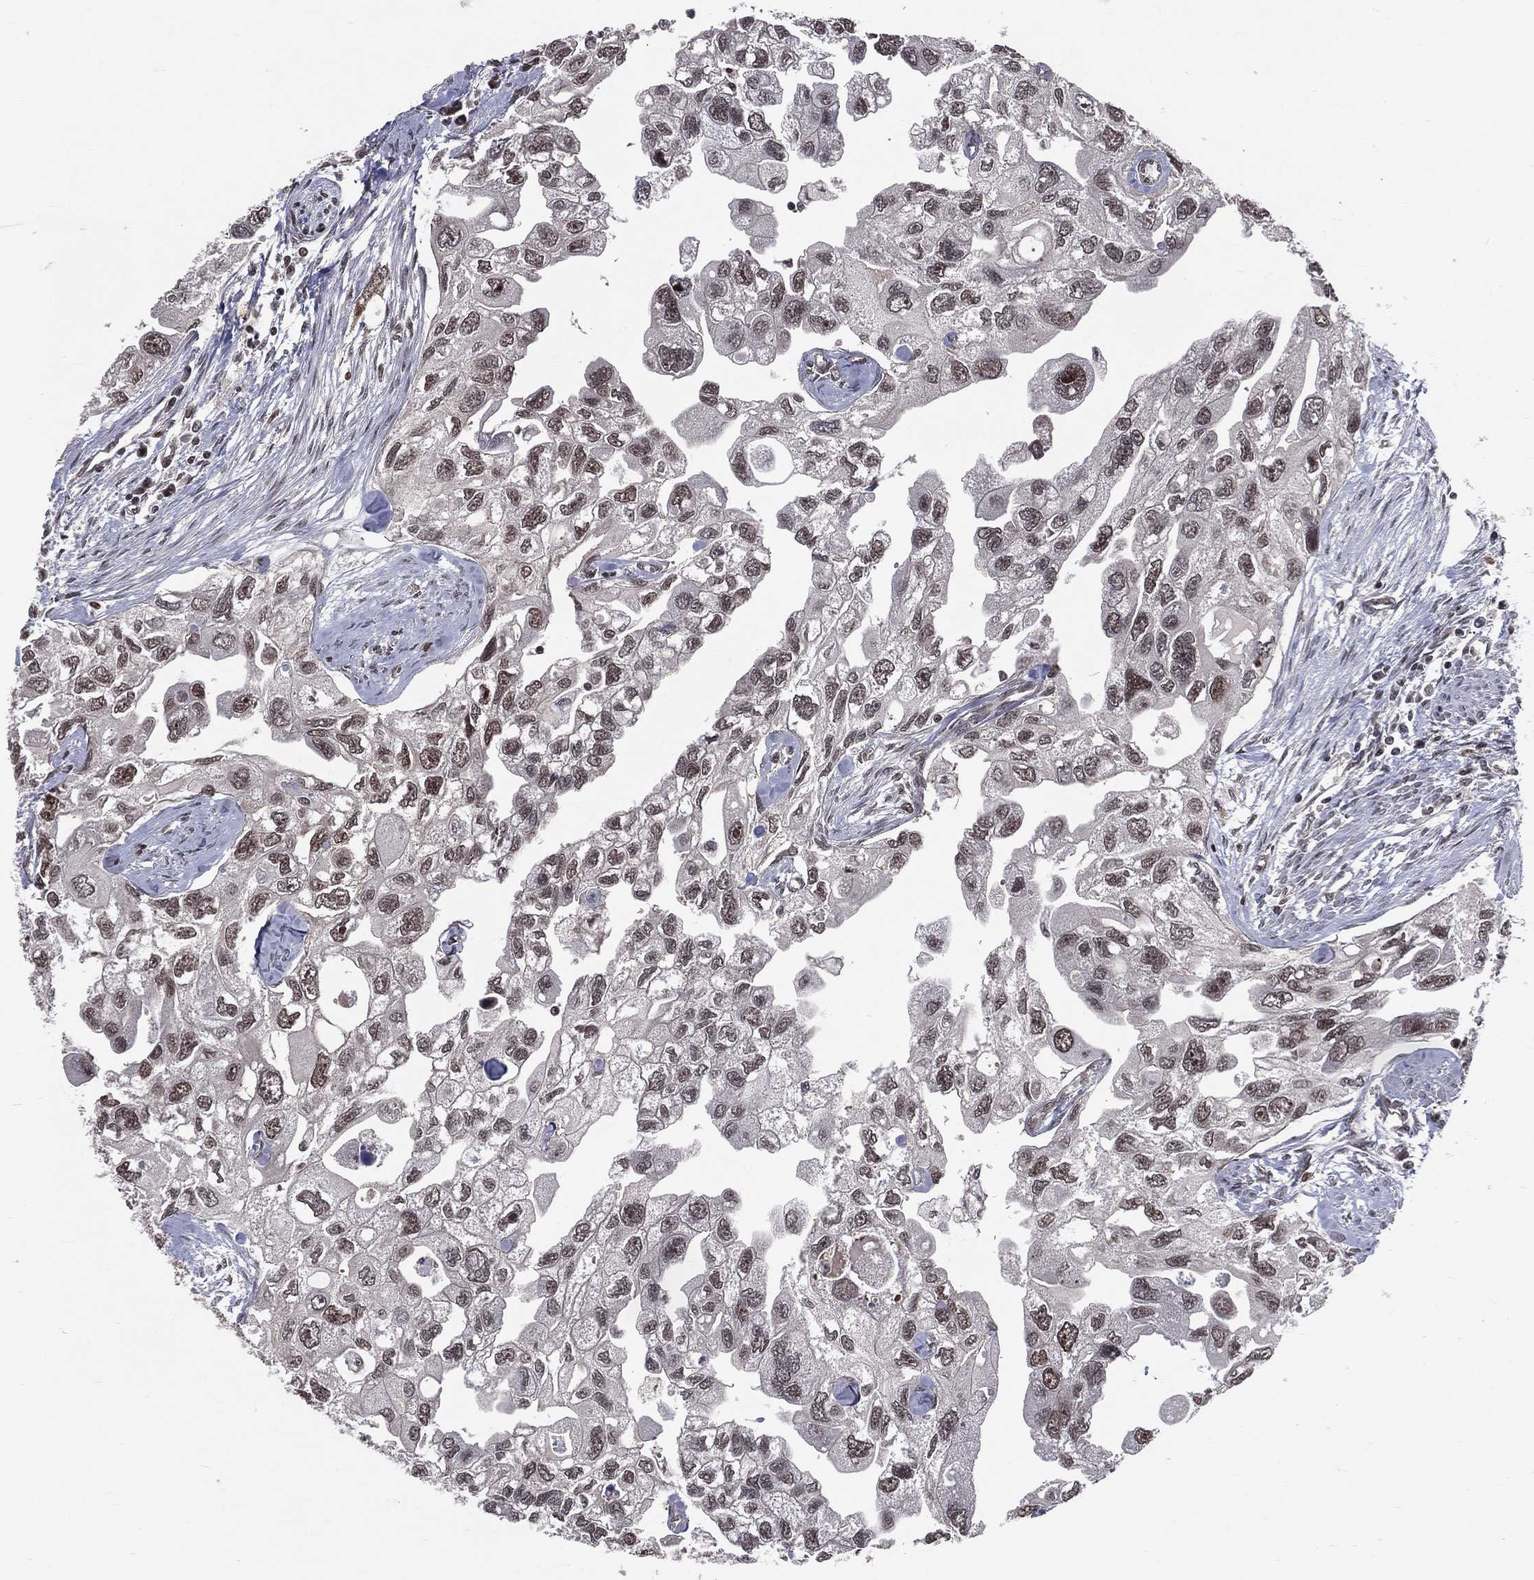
{"staining": {"intensity": "moderate", "quantity": "25%-75%", "location": "nuclear"}, "tissue": "urothelial cancer", "cell_type": "Tumor cells", "image_type": "cancer", "snomed": [{"axis": "morphology", "description": "Urothelial carcinoma, High grade"}, {"axis": "topography", "description": "Urinary bladder"}], "caption": "A medium amount of moderate nuclear staining is appreciated in approximately 25%-75% of tumor cells in urothelial cancer tissue.", "gene": "SMC3", "patient": {"sex": "male", "age": 59}}